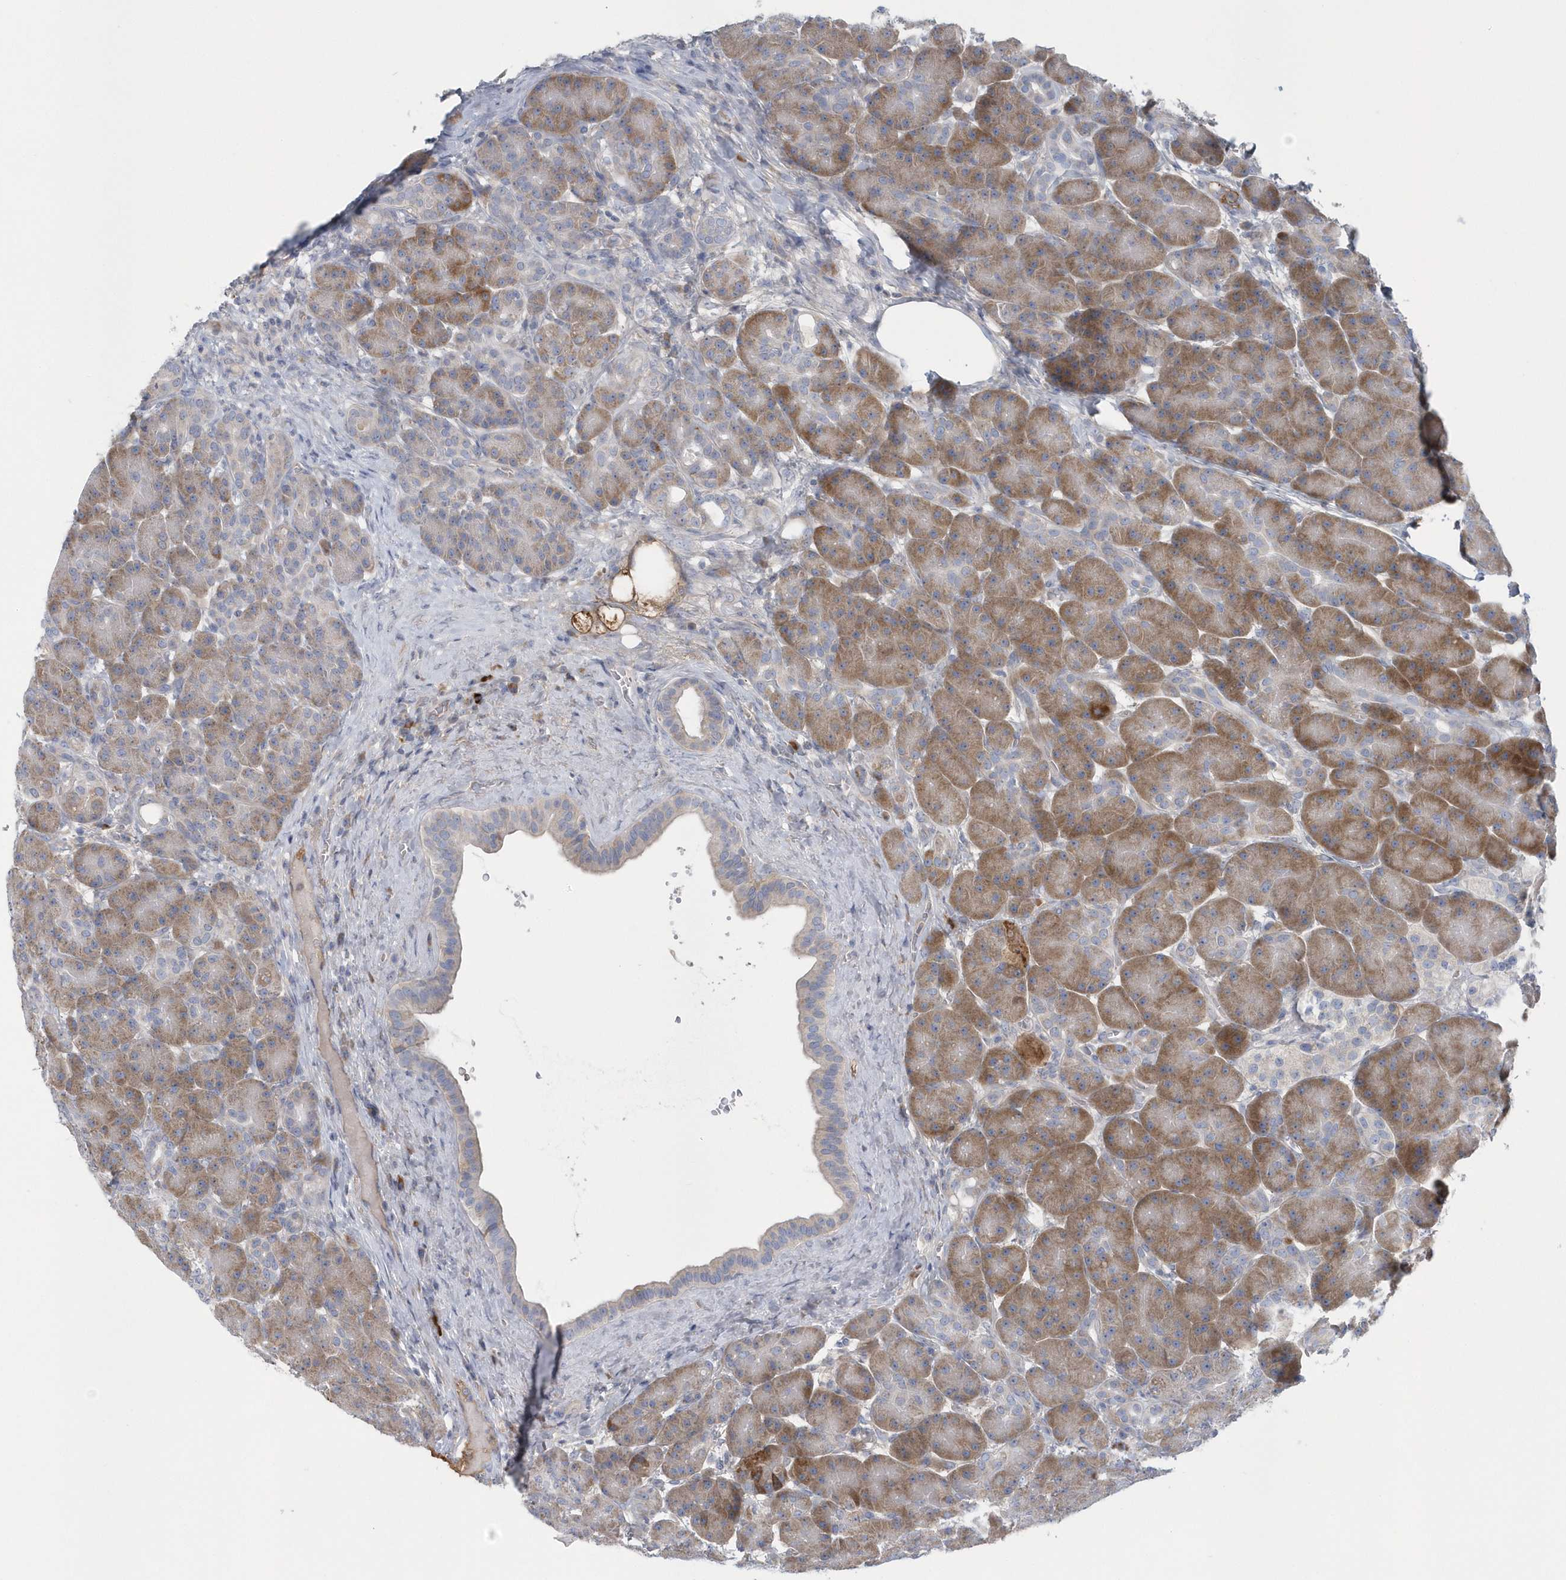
{"staining": {"intensity": "moderate", "quantity": ">75%", "location": "cytoplasmic/membranous"}, "tissue": "pancreas", "cell_type": "Exocrine glandular cells", "image_type": "normal", "snomed": [{"axis": "morphology", "description": "Normal tissue, NOS"}, {"axis": "topography", "description": "Pancreas"}], "caption": "Protein analysis of normal pancreas displays moderate cytoplasmic/membranous staining in approximately >75% of exocrine glandular cells.", "gene": "SPATA18", "patient": {"sex": "male", "age": 63}}